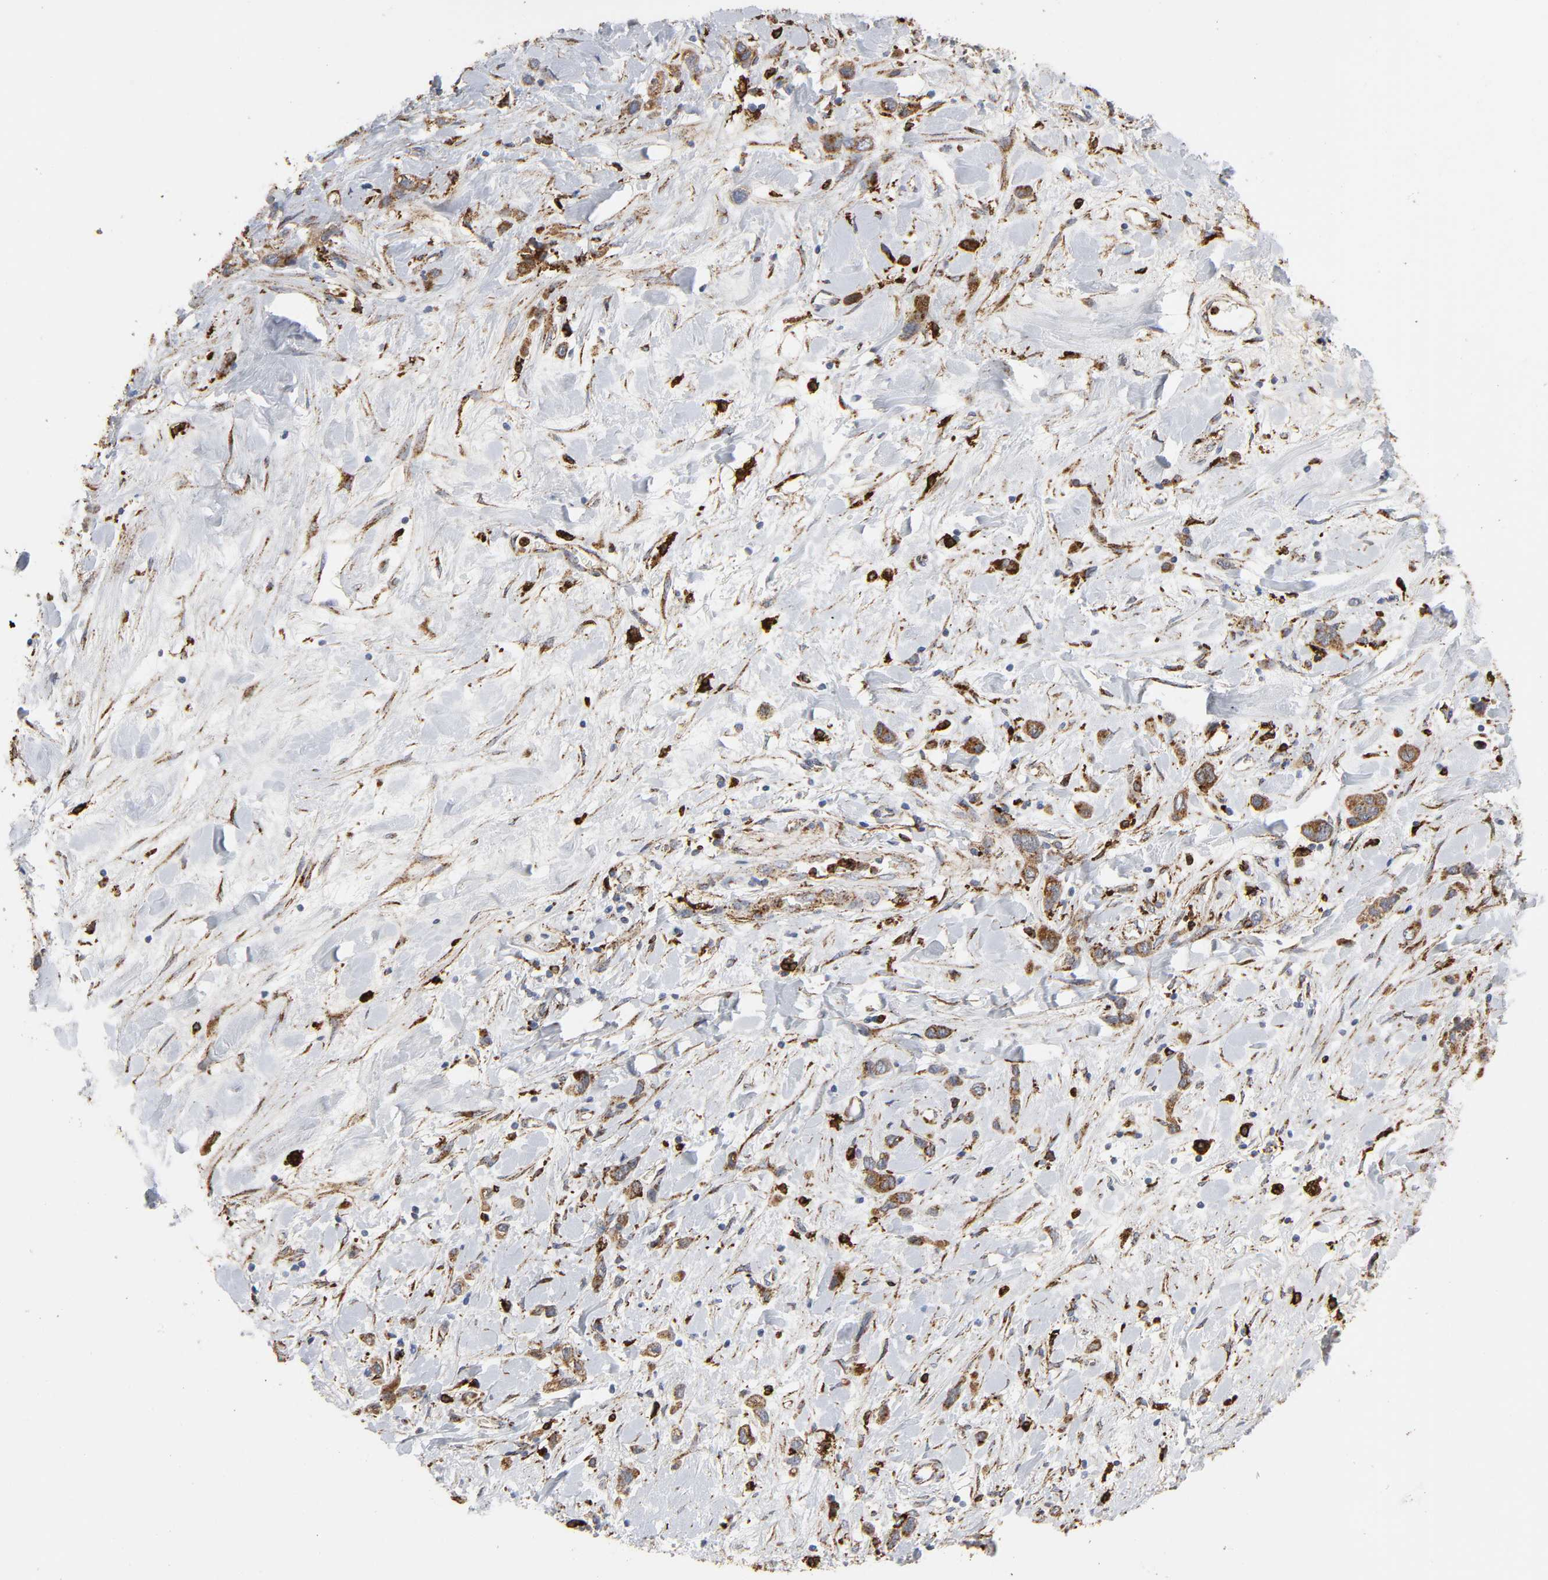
{"staining": {"intensity": "moderate", "quantity": ">75%", "location": "cytoplasmic/membranous"}, "tissue": "stomach cancer", "cell_type": "Tumor cells", "image_type": "cancer", "snomed": [{"axis": "morphology", "description": "Normal tissue, NOS"}, {"axis": "morphology", "description": "Adenocarcinoma, NOS"}, {"axis": "morphology", "description": "Adenocarcinoma, High grade"}, {"axis": "topography", "description": "Stomach, upper"}, {"axis": "topography", "description": "Stomach"}], "caption": "This micrograph reveals IHC staining of stomach cancer, with medium moderate cytoplasmic/membranous staining in about >75% of tumor cells.", "gene": "PSAP", "patient": {"sex": "female", "age": 65}}